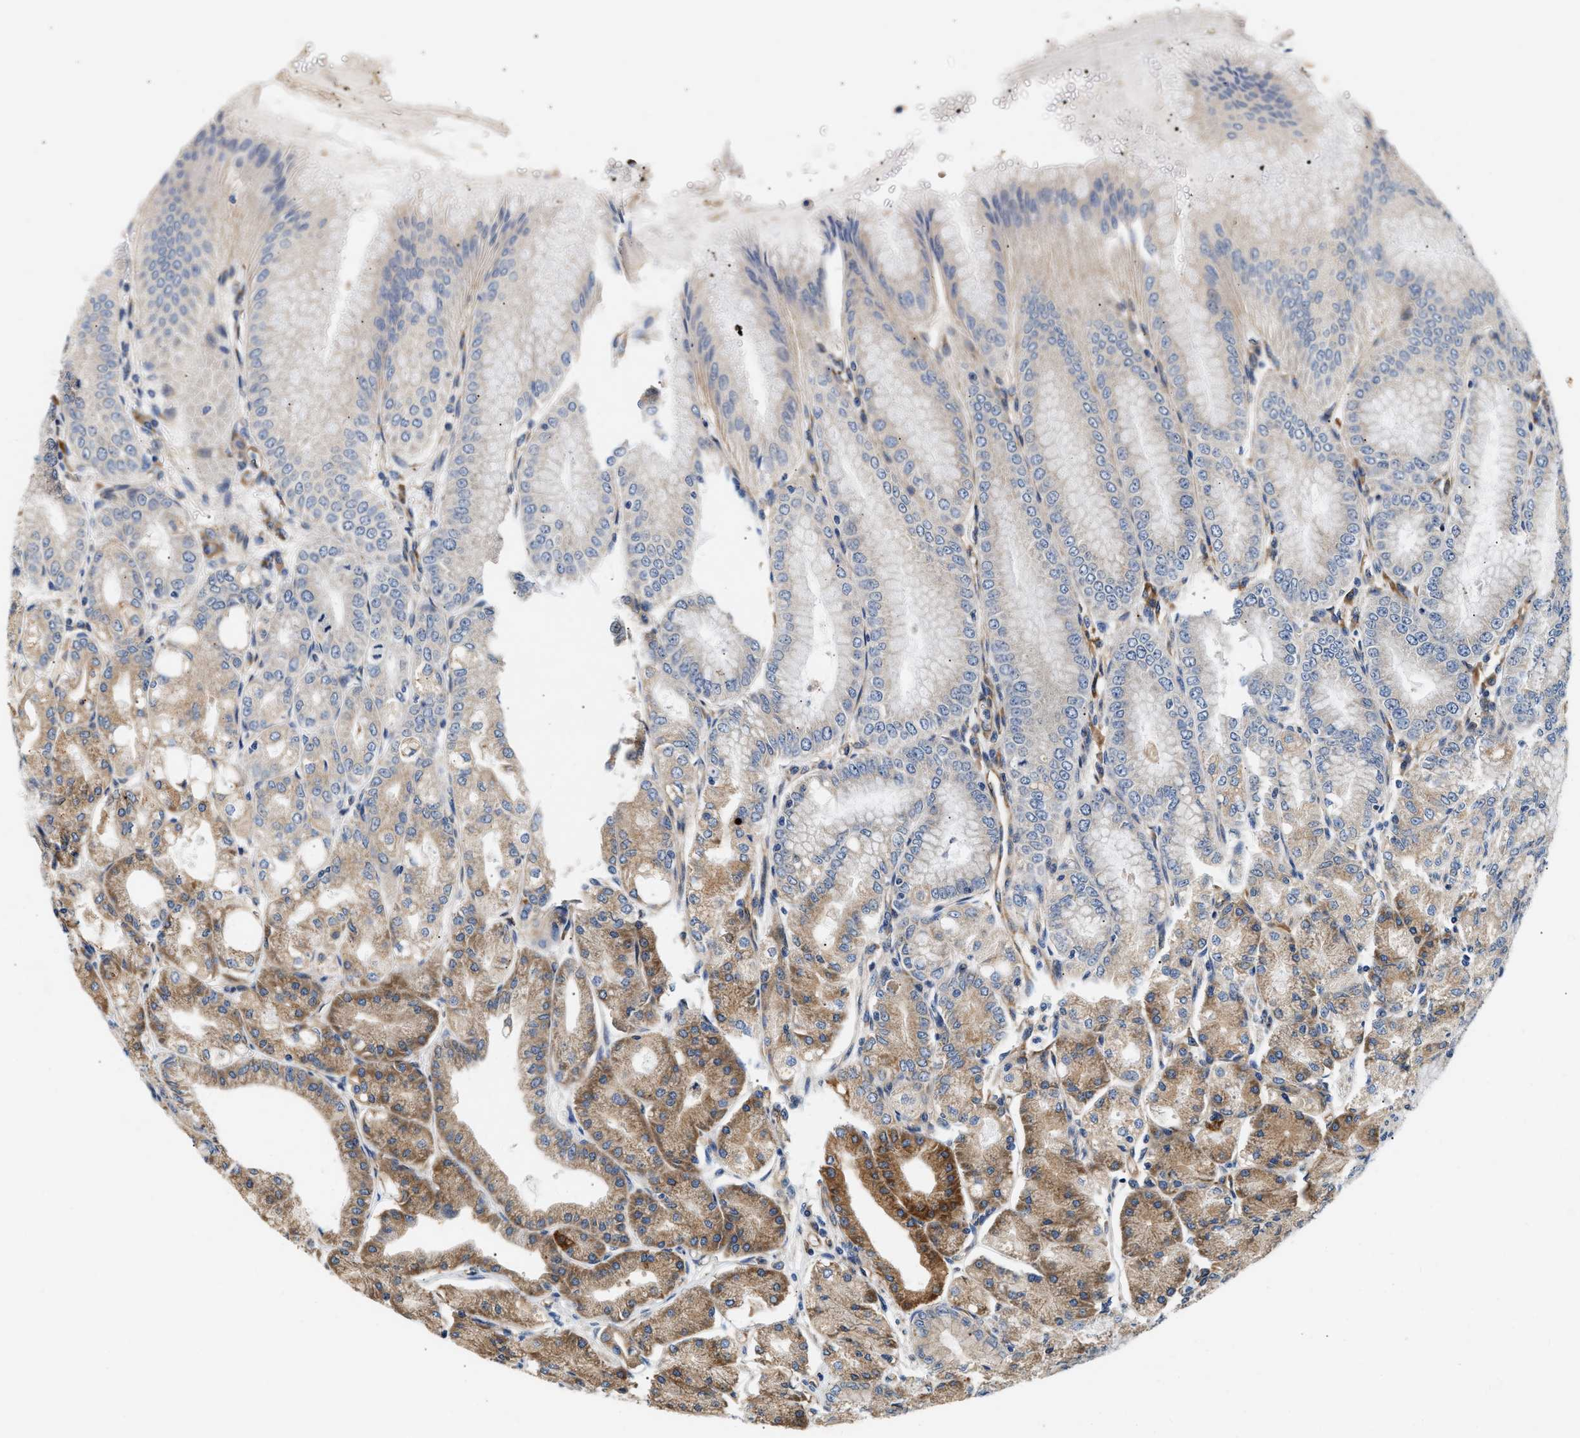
{"staining": {"intensity": "moderate", "quantity": ">75%", "location": "cytoplasmic/membranous"}, "tissue": "stomach", "cell_type": "Glandular cells", "image_type": "normal", "snomed": [{"axis": "morphology", "description": "Normal tissue, NOS"}, {"axis": "topography", "description": "Stomach, lower"}], "caption": "Protein analysis of normal stomach shows moderate cytoplasmic/membranous expression in approximately >75% of glandular cells.", "gene": "IFT74", "patient": {"sex": "male", "age": 71}}